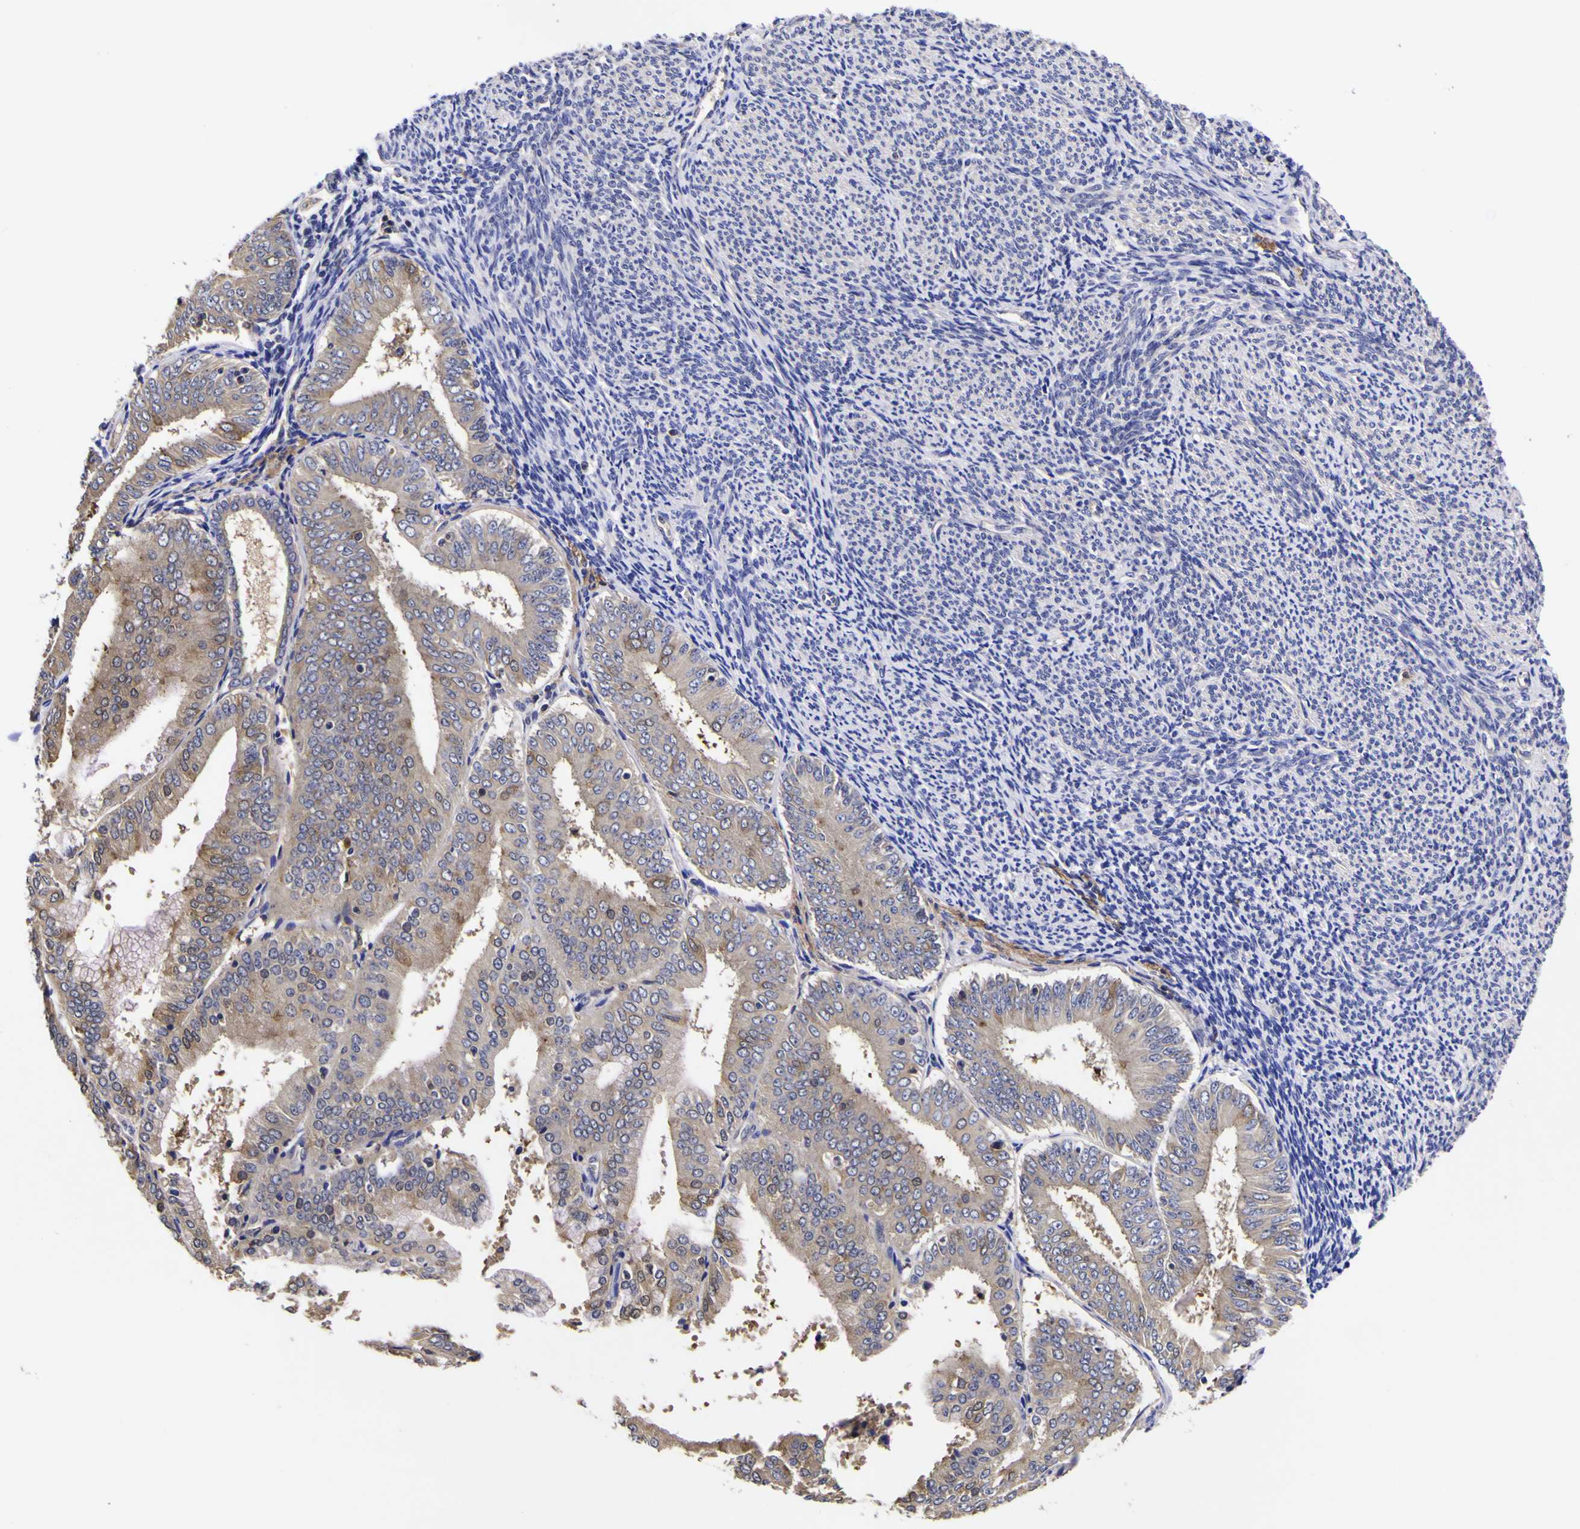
{"staining": {"intensity": "negative", "quantity": "none", "location": "none"}, "tissue": "endometrial cancer", "cell_type": "Tumor cells", "image_type": "cancer", "snomed": [{"axis": "morphology", "description": "Adenocarcinoma, NOS"}, {"axis": "topography", "description": "Endometrium"}], "caption": "Immunohistochemical staining of human endometrial adenocarcinoma reveals no significant staining in tumor cells. The staining was performed using DAB (3,3'-diaminobenzidine) to visualize the protein expression in brown, while the nuclei were stained in blue with hematoxylin (Magnification: 20x).", "gene": "MAPK14", "patient": {"sex": "female", "age": 63}}